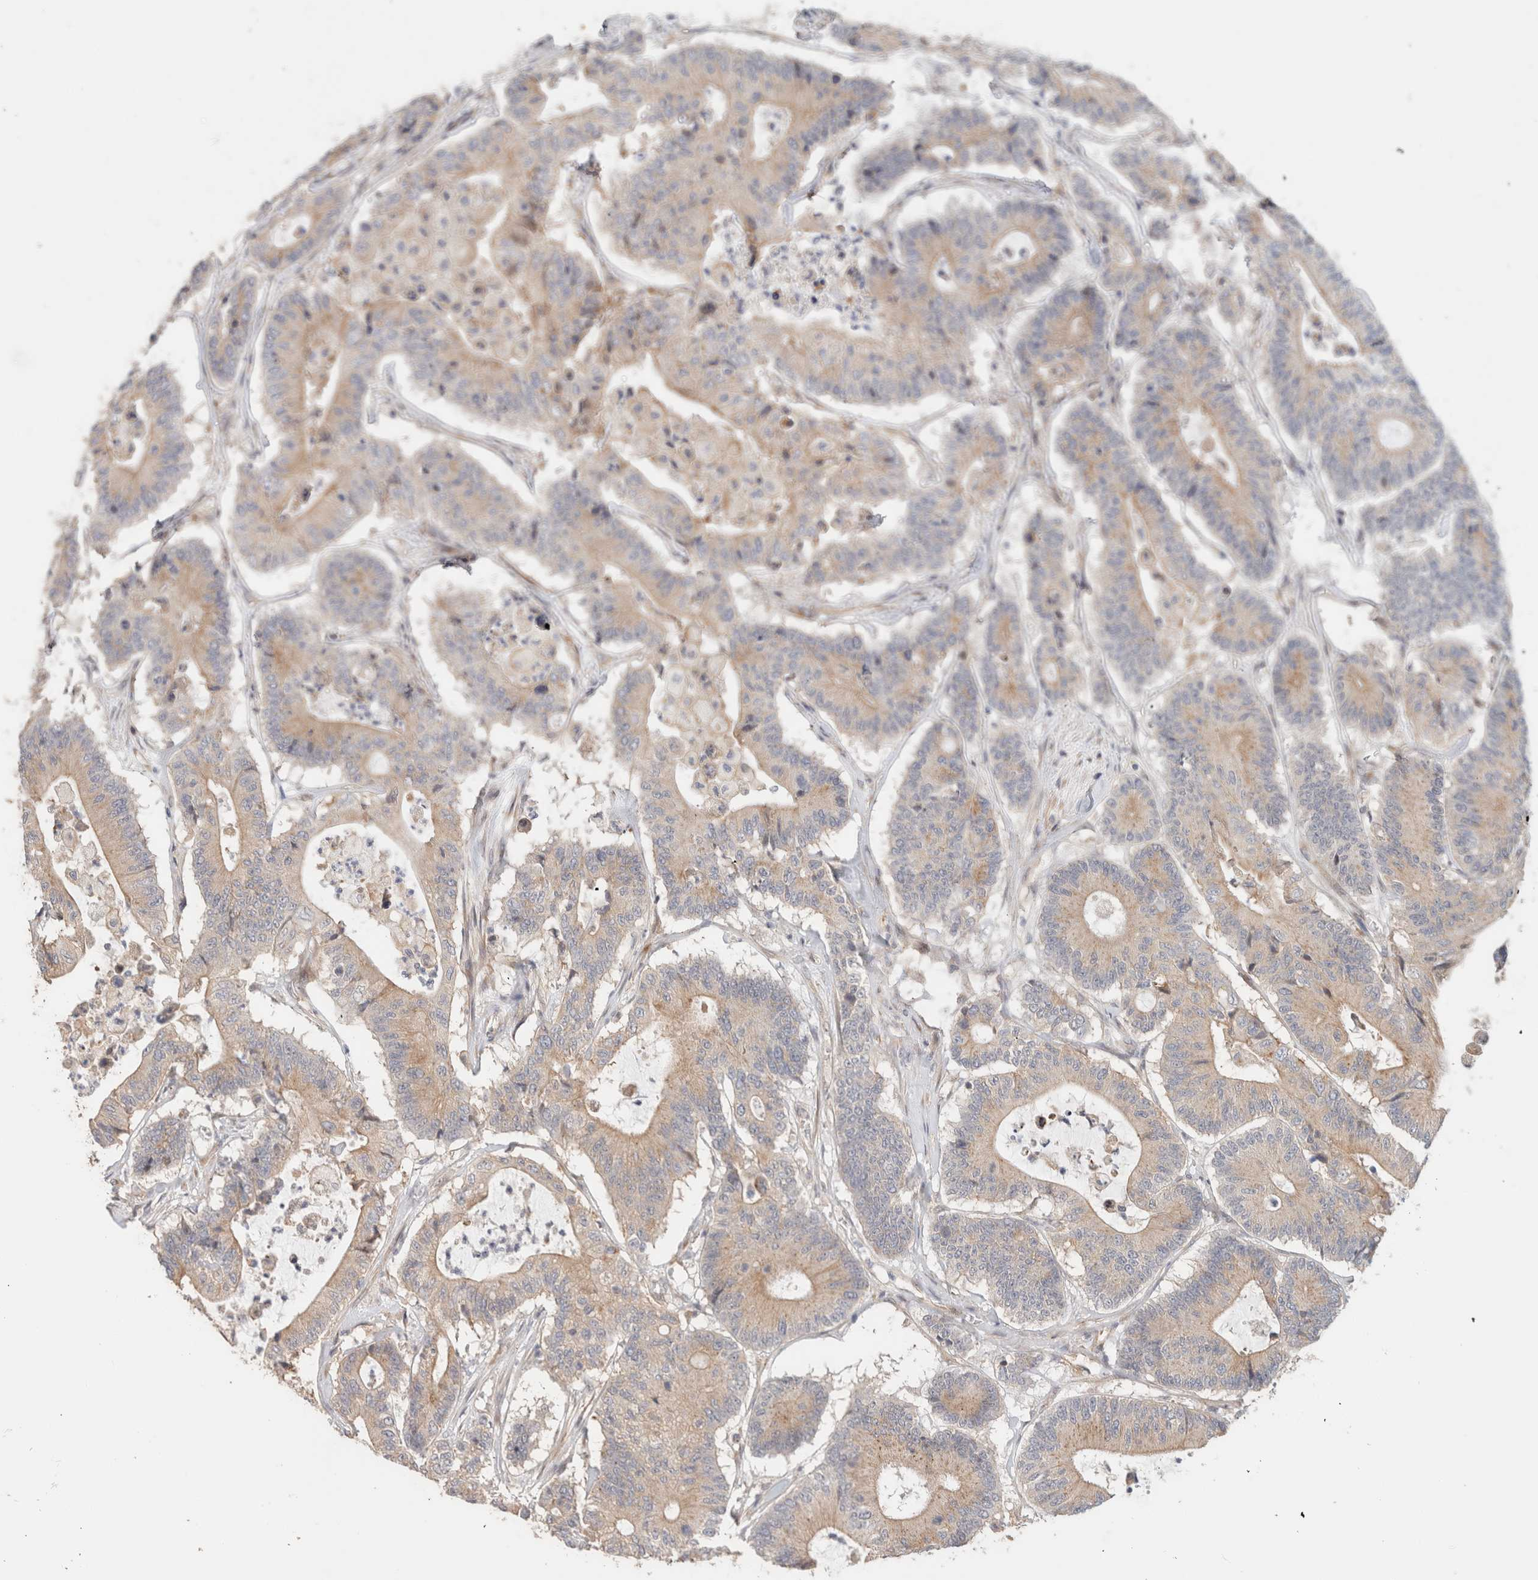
{"staining": {"intensity": "weak", "quantity": ">75%", "location": "cytoplasmic/membranous"}, "tissue": "colorectal cancer", "cell_type": "Tumor cells", "image_type": "cancer", "snomed": [{"axis": "morphology", "description": "Adenocarcinoma, NOS"}, {"axis": "topography", "description": "Colon"}], "caption": "IHC of colorectal adenocarcinoma exhibits low levels of weak cytoplasmic/membranous expression in approximately >75% of tumor cells.", "gene": "ID3", "patient": {"sex": "female", "age": 84}}